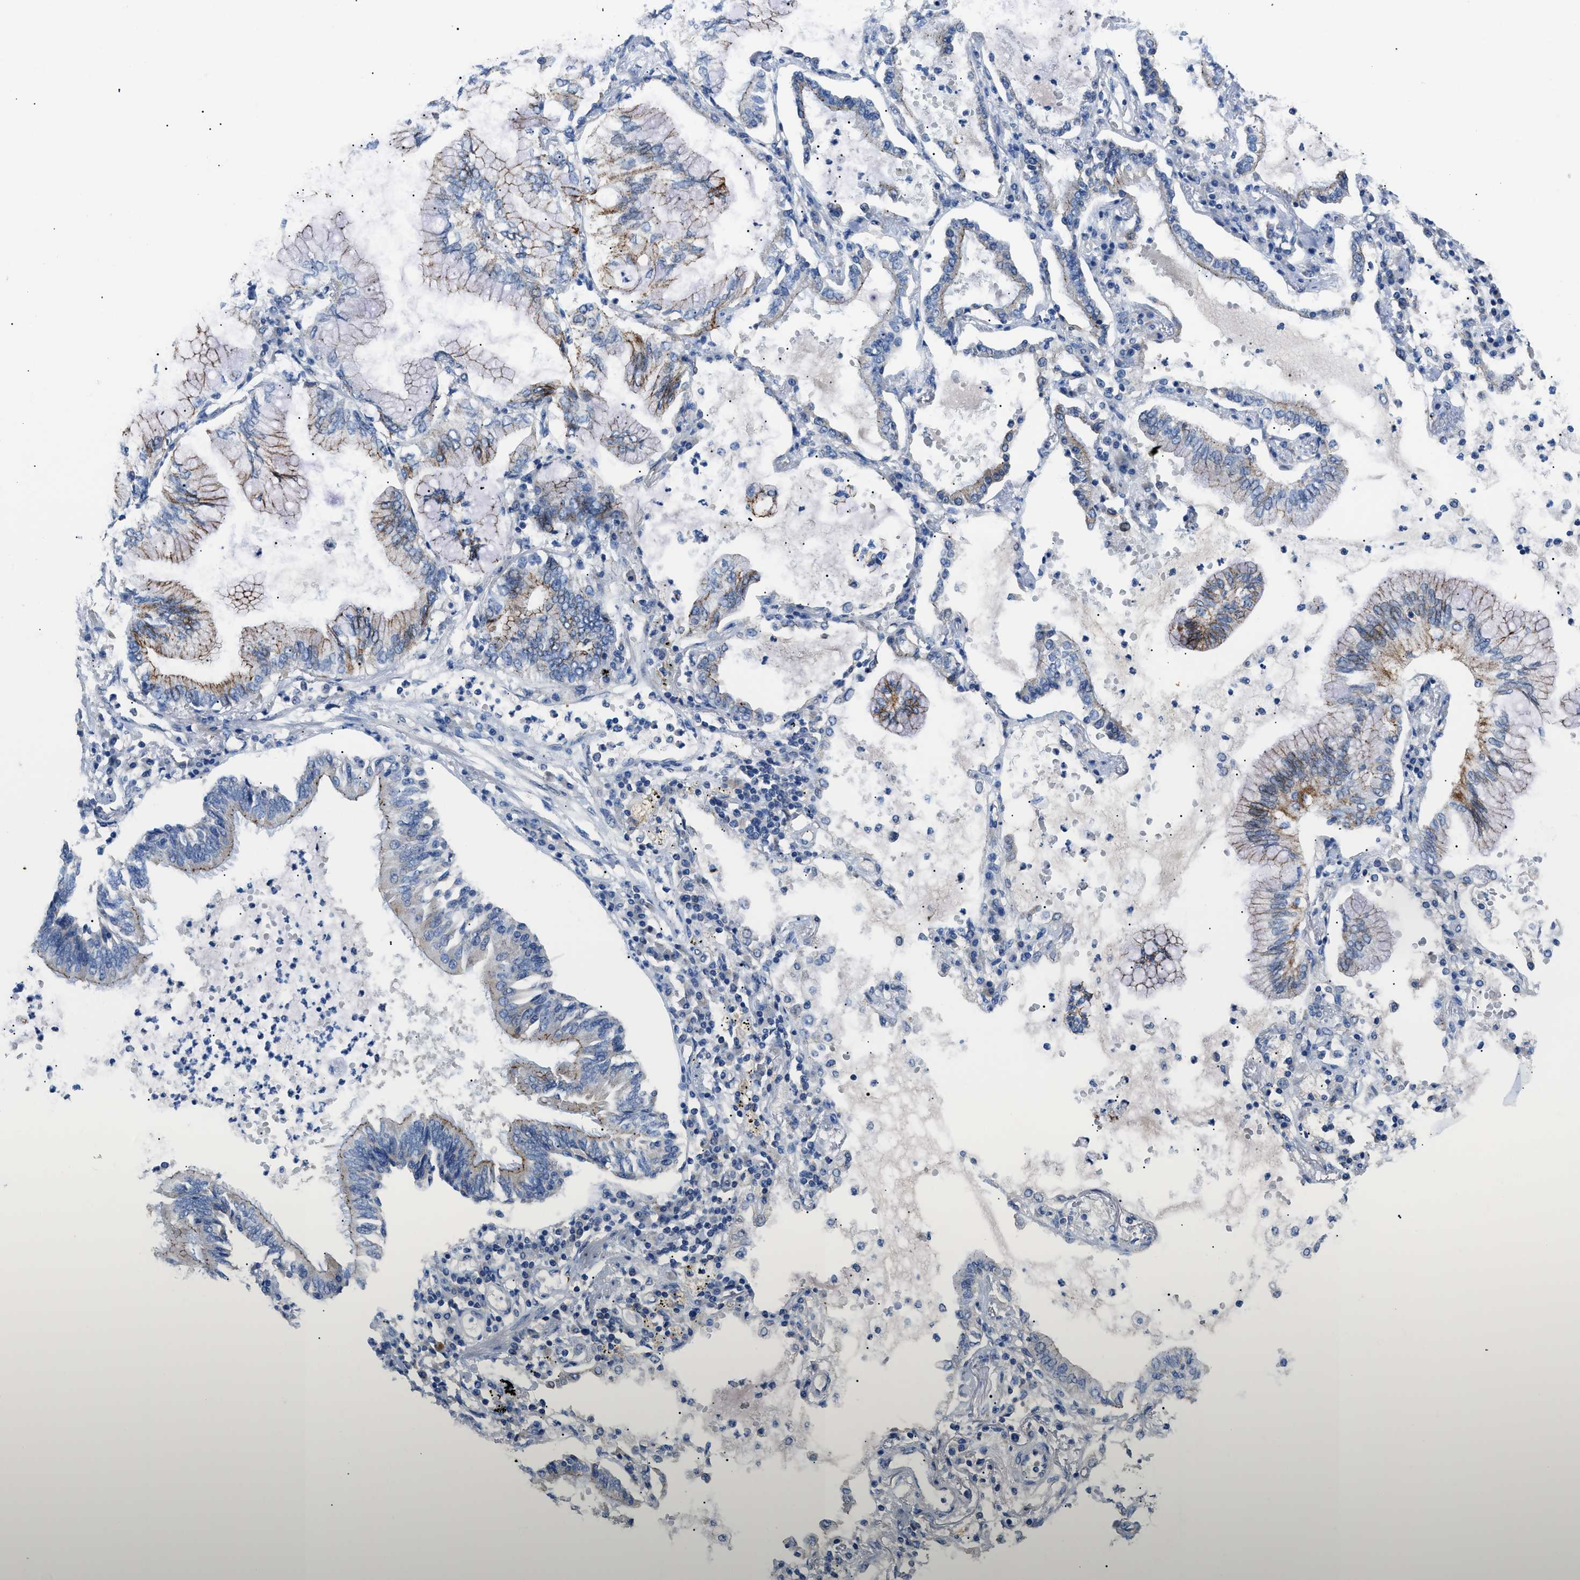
{"staining": {"intensity": "weak", "quantity": "25%-75%", "location": "cytoplasmic/membranous"}, "tissue": "lung cancer", "cell_type": "Tumor cells", "image_type": "cancer", "snomed": [{"axis": "morphology", "description": "Normal tissue, NOS"}, {"axis": "morphology", "description": "Adenocarcinoma, NOS"}, {"axis": "topography", "description": "Bronchus"}, {"axis": "topography", "description": "Lung"}], "caption": "Protein expression analysis of adenocarcinoma (lung) shows weak cytoplasmic/membranous positivity in about 25%-75% of tumor cells. Nuclei are stained in blue.", "gene": "ZDHHC24", "patient": {"sex": "female", "age": 70}}